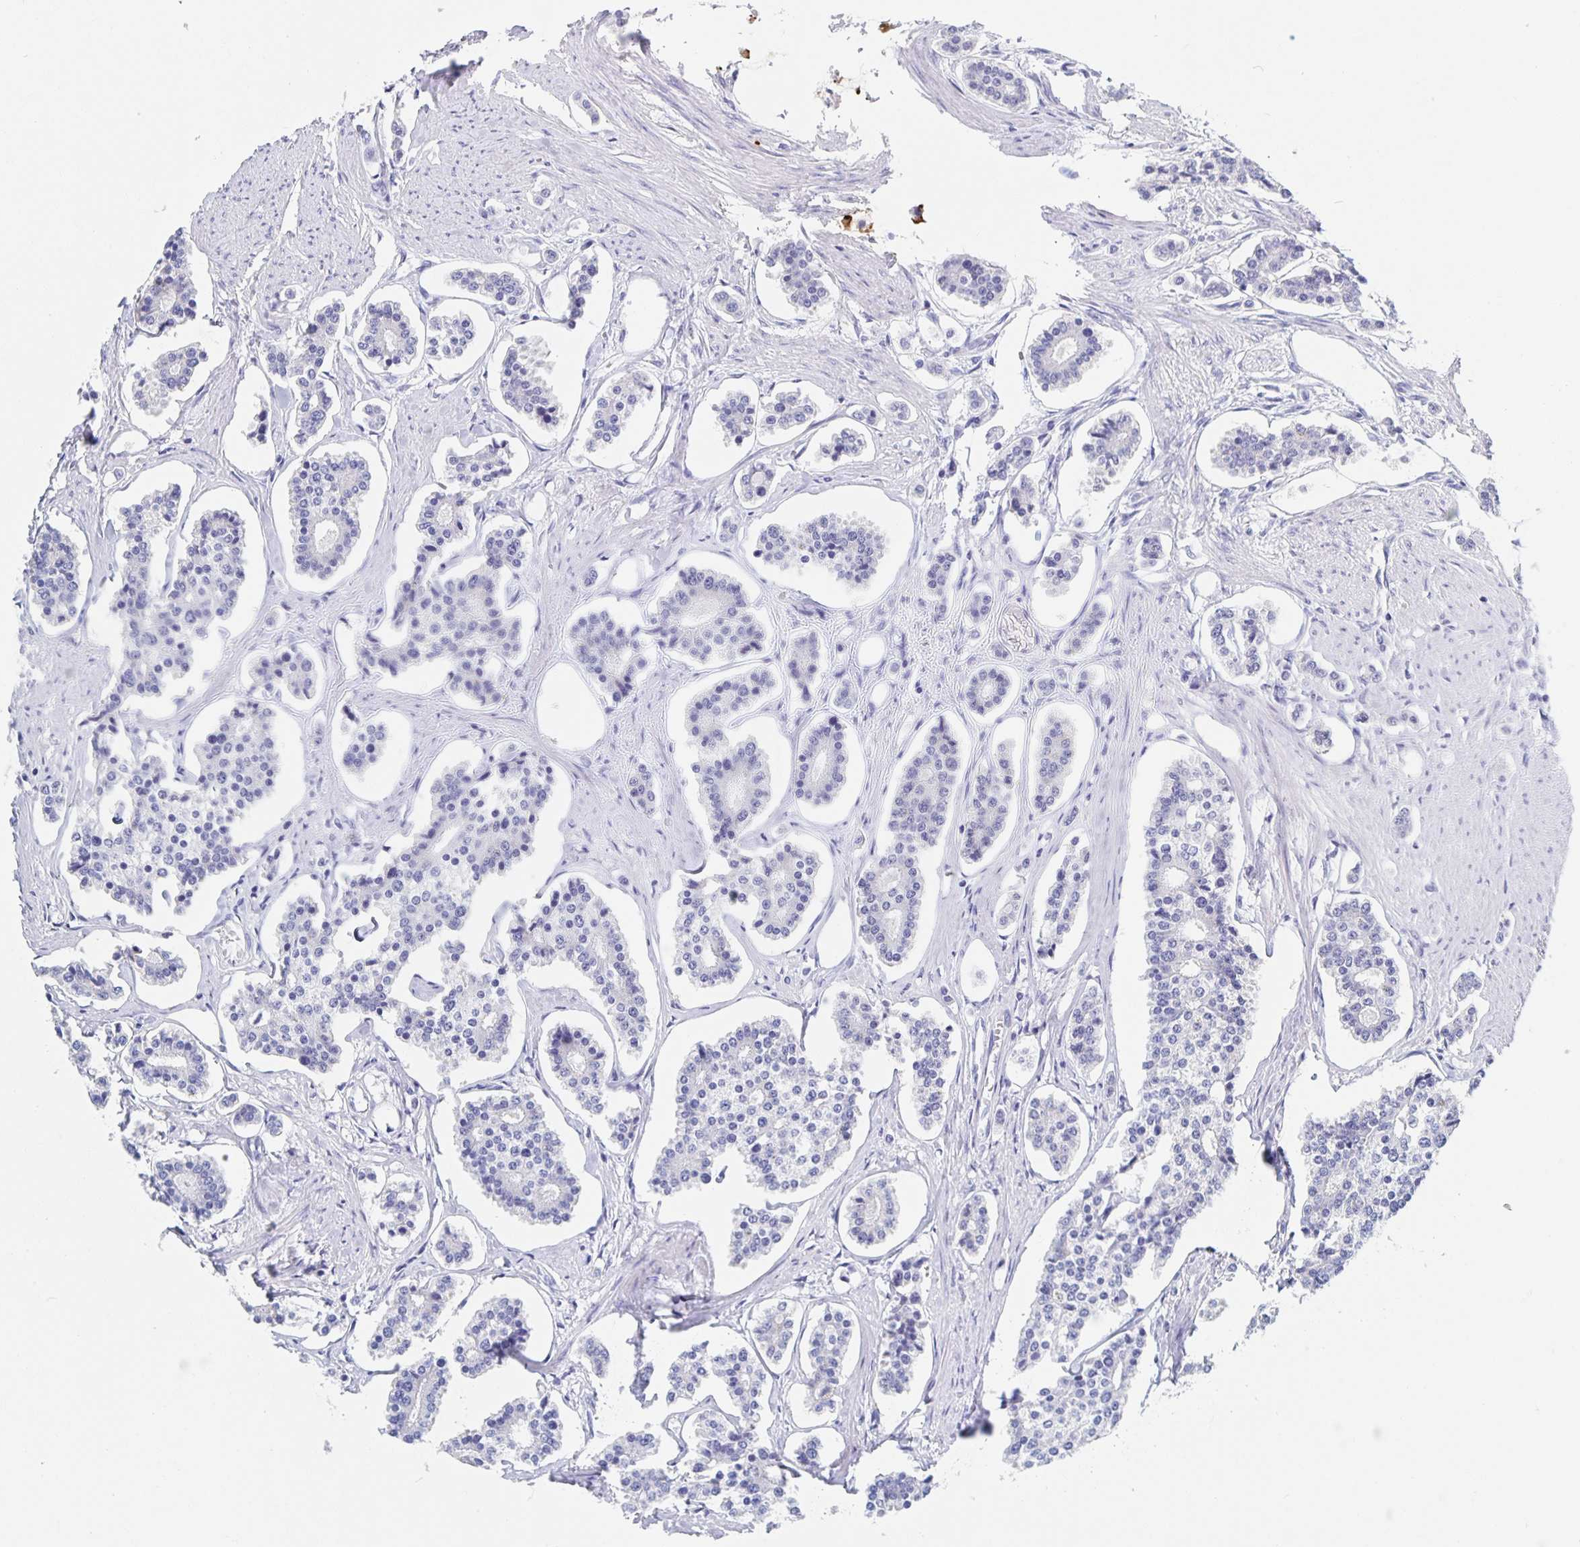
{"staining": {"intensity": "negative", "quantity": "none", "location": "none"}, "tissue": "carcinoid", "cell_type": "Tumor cells", "image_type": "cancer", "snomed": [{"axis": "morphology", "description": "Carcinoid, malignant, NOS"}, {"axis": "topography", "description": "Small intestine"}], "caption": "Tumor cells show no significant protein positivity in carcinoid. The staining was performed using DAB (3,3'-diaminobenzidine) to visualize the protein expression in brown, while the nuclei were stained in blue with hematoxylin (Magnification: 20x).", "gene": "DMBT1", "patient": {"sex": "female", "age": 65}}